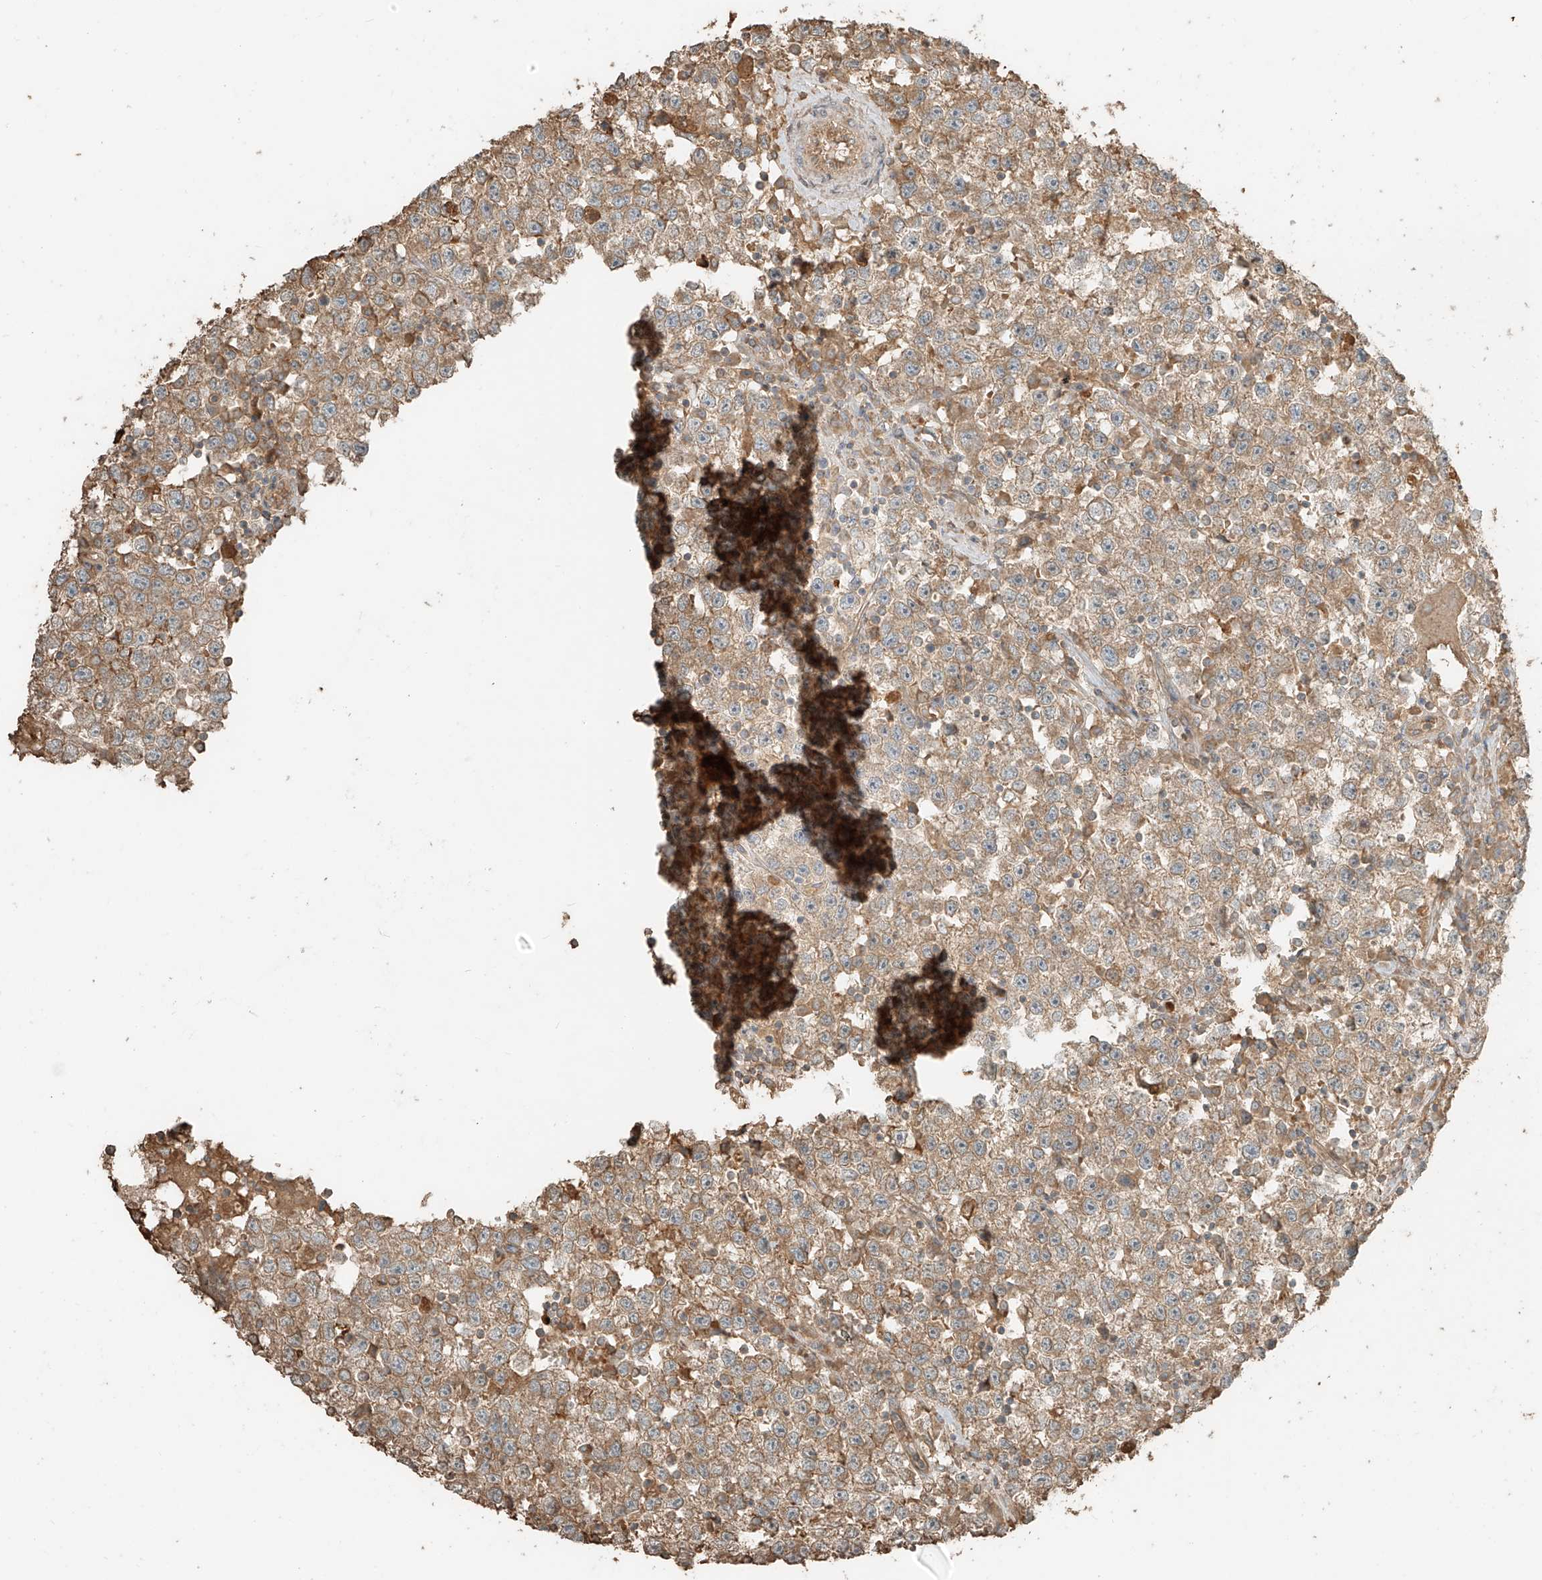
{"staining": {"intensity": "moderate", "quantity": ">75%", "location": "cytoplasmic/membranous"}, "tissue": "testis cancer", "cell_type": "Tumor cells", "image_type": "cancer", "snomed": [{"axis": "morphology", "description": "Seminoma, NOS"}, {"axis": "topography", "description": "Testis"}], "caption": "Protein expression analysis of human seminoma (testis) reveals moderate cytoplasmic/membranous expression in about >75% of tumor cells.", "gene": "RFTN2", "patient": {"sex": "male", "age": 22}}